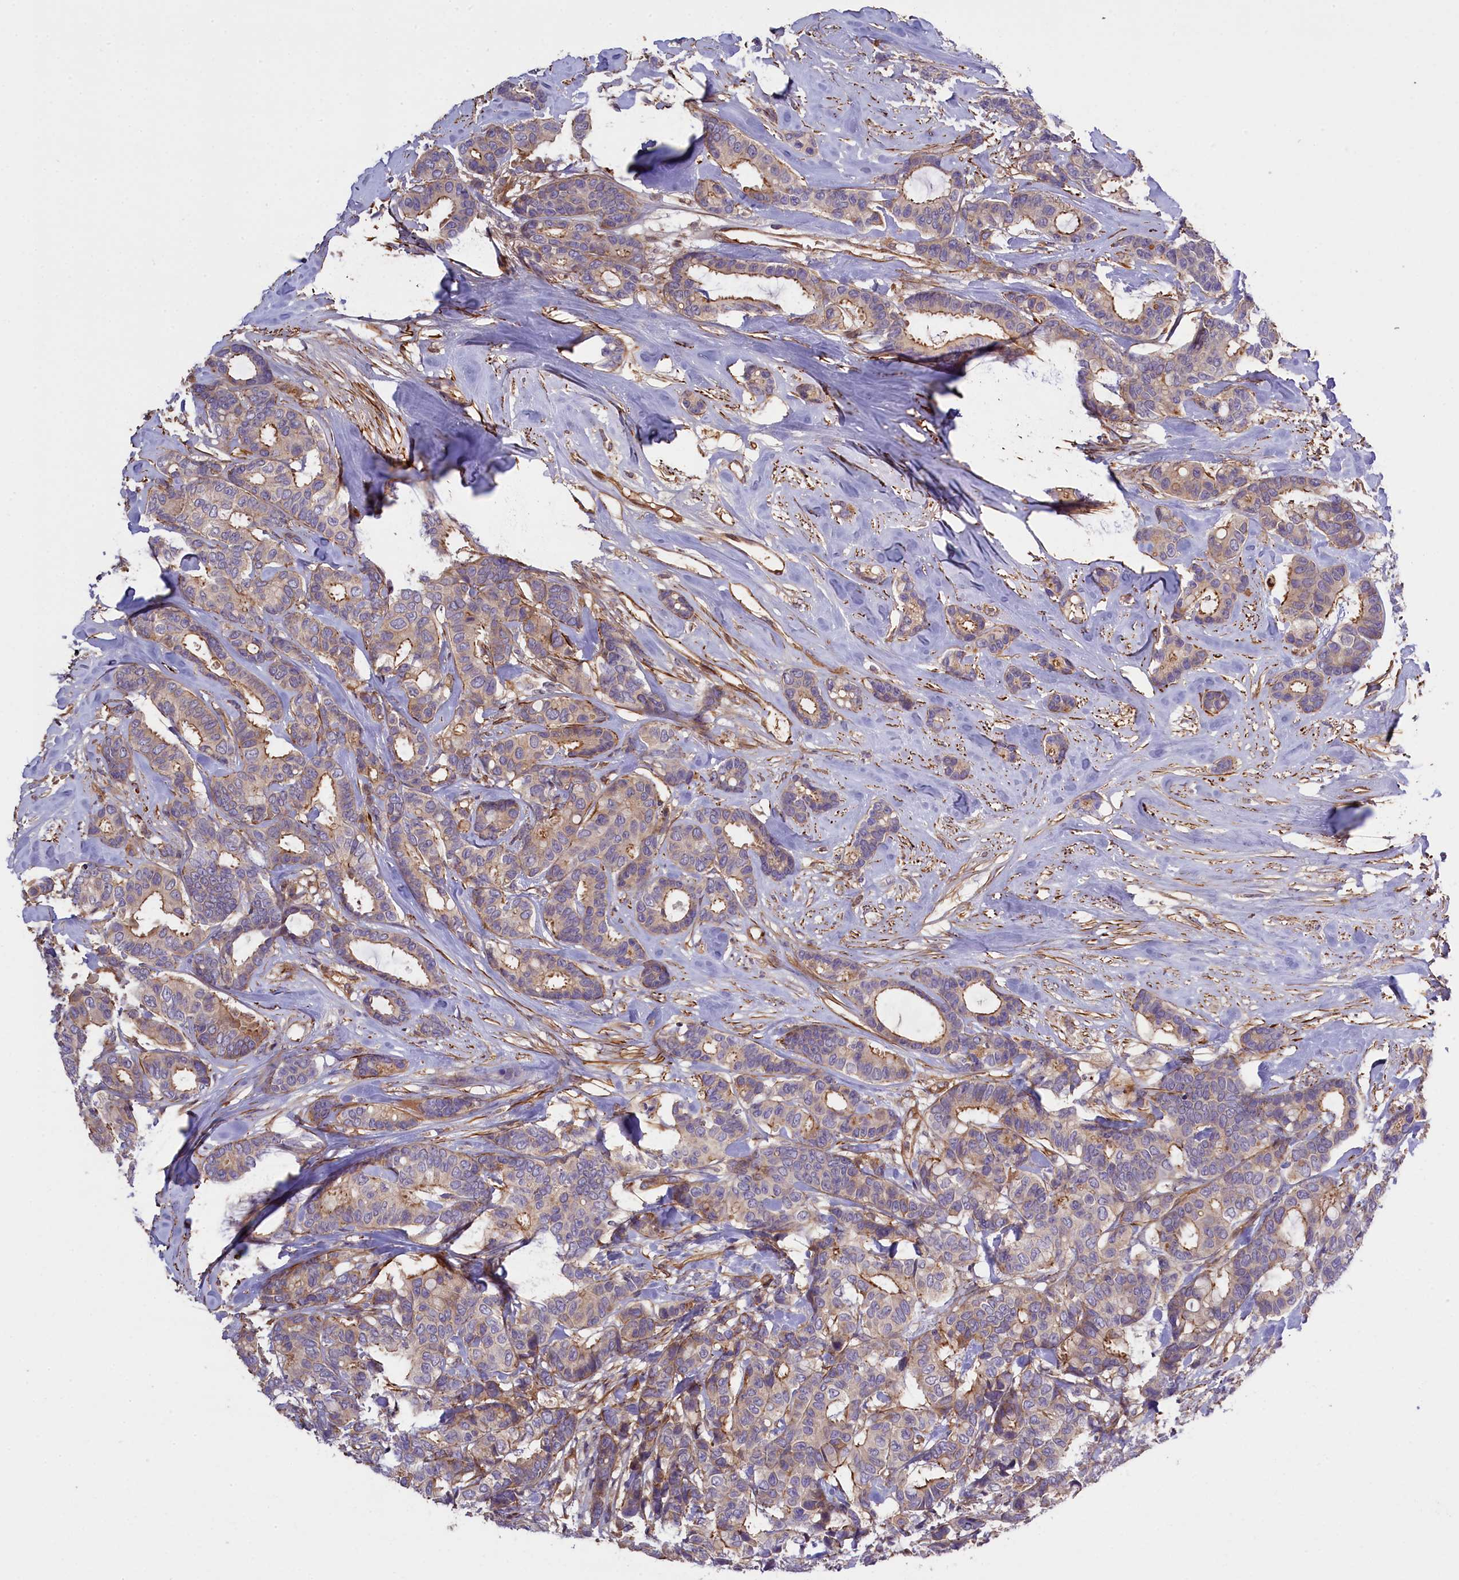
{"staining": {"intensity": "weak", "quantity": "25%-75%", "location": "cytoplasmic/membranous"}, "tissue": "breast cancer", "cell_type": "Tumor cells", "image_type": "cancer", "snomed": [{"axis": "morphology", "description": "Duct carcinoma"}, {"axis": "topography", "description": "Breast"}], "caption": "The histopathology image exhibits staining of breast intraductal carcinoma, revealing weak cytoplasmic/membranous protein staining (brown color) within tumor cells.", "gene": "FUZ", "patient": {"sex": "female", "age": 87}}